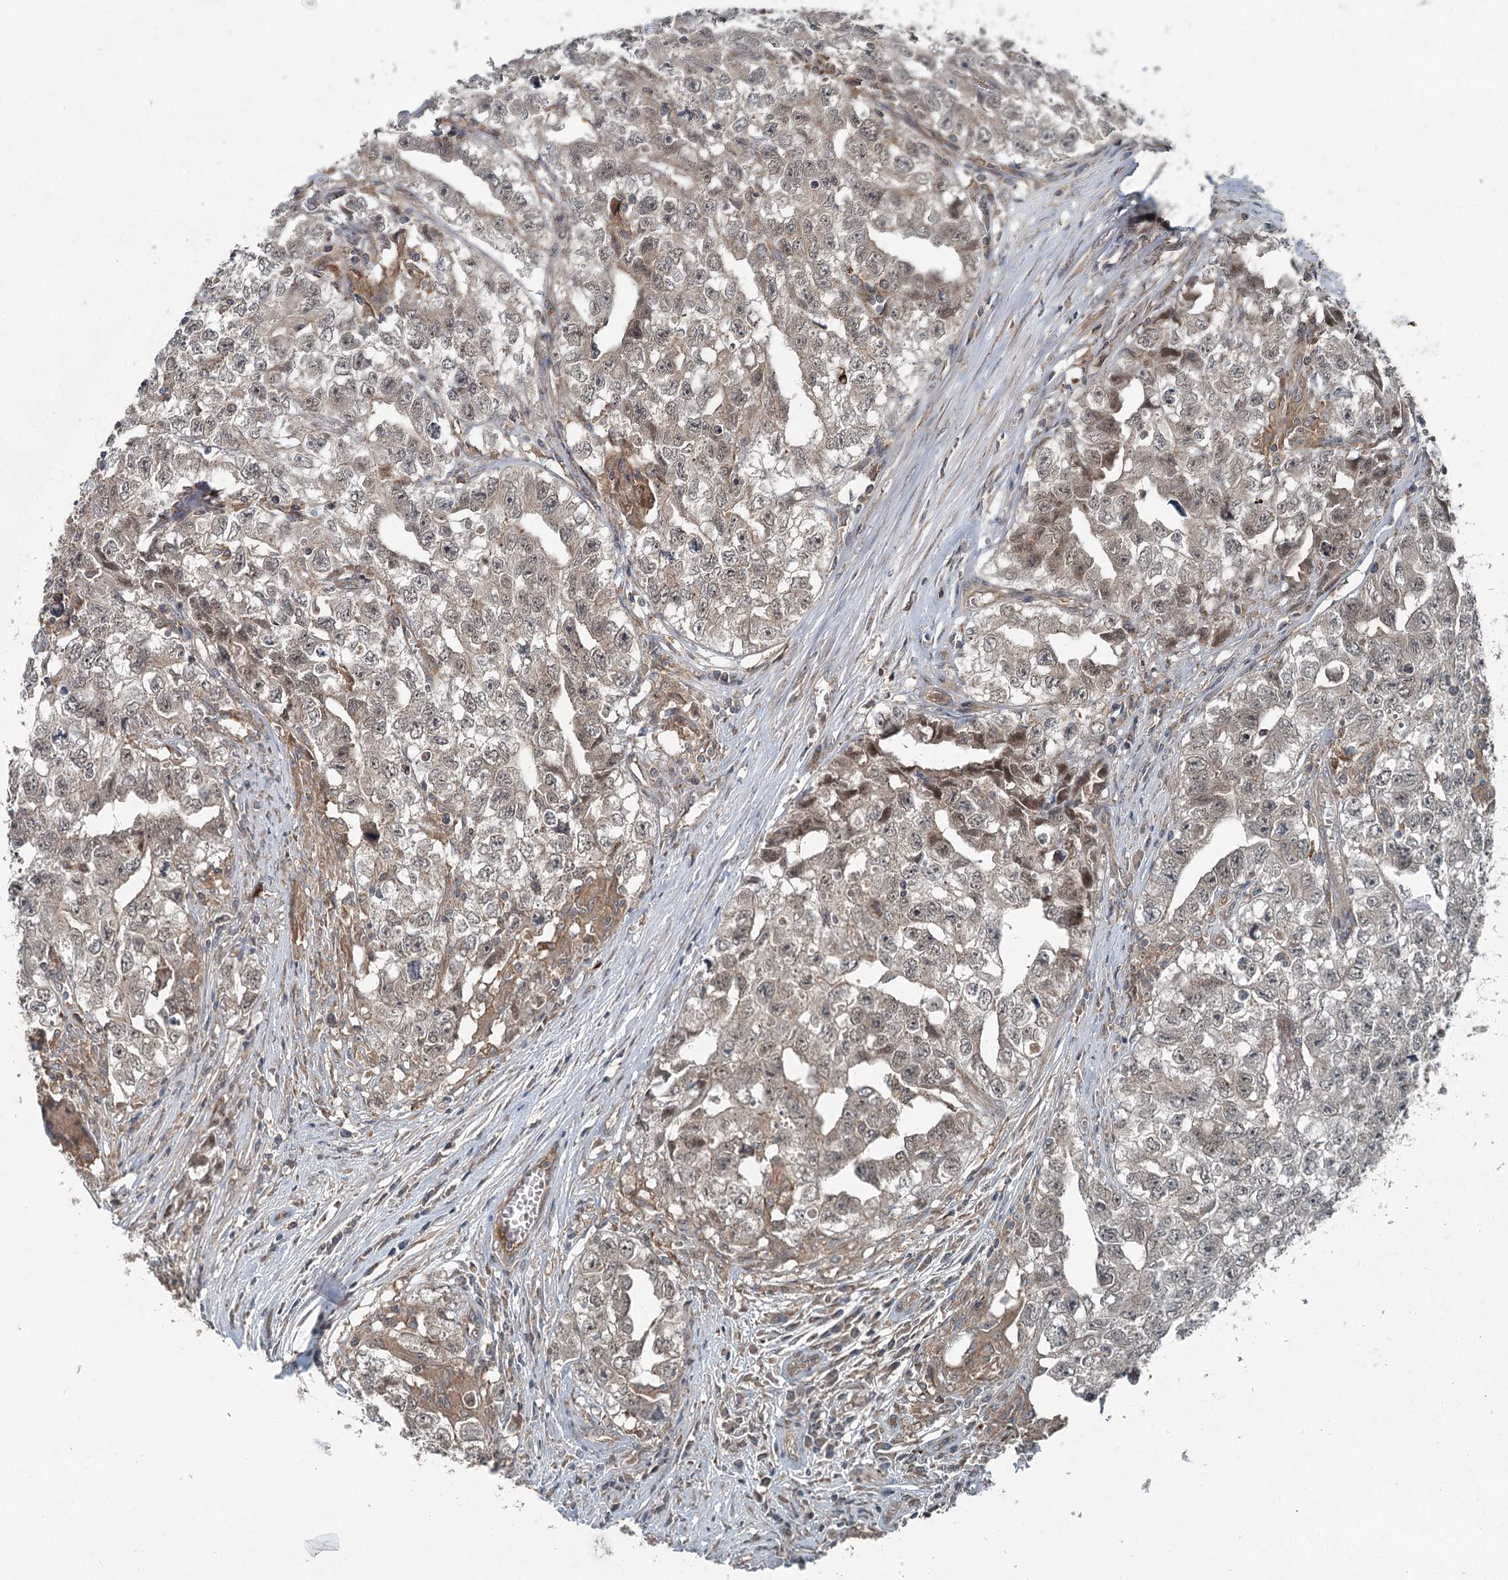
{"staining": {"intensity": "weak", "quantity": "<25%", "location": "cytoplasmic/membranous"}, "tissue": "testis cancer", "cell_type": "Tumor cells", "image_type": "cancer", "snomed": [{"axis": "morphology", "description": "Seminoma, NOS"}, {"axis": "morphology", "description": "Carcinoma, Embryonal, NOS"}, {"axis": "topography", "description": "Testis"}], "caption": "Protein analysis of testis seminoma reveals no significant staining in tumor cells.", "gene": "SKIC3", "patient": {"sex": "male", "age": 43}}